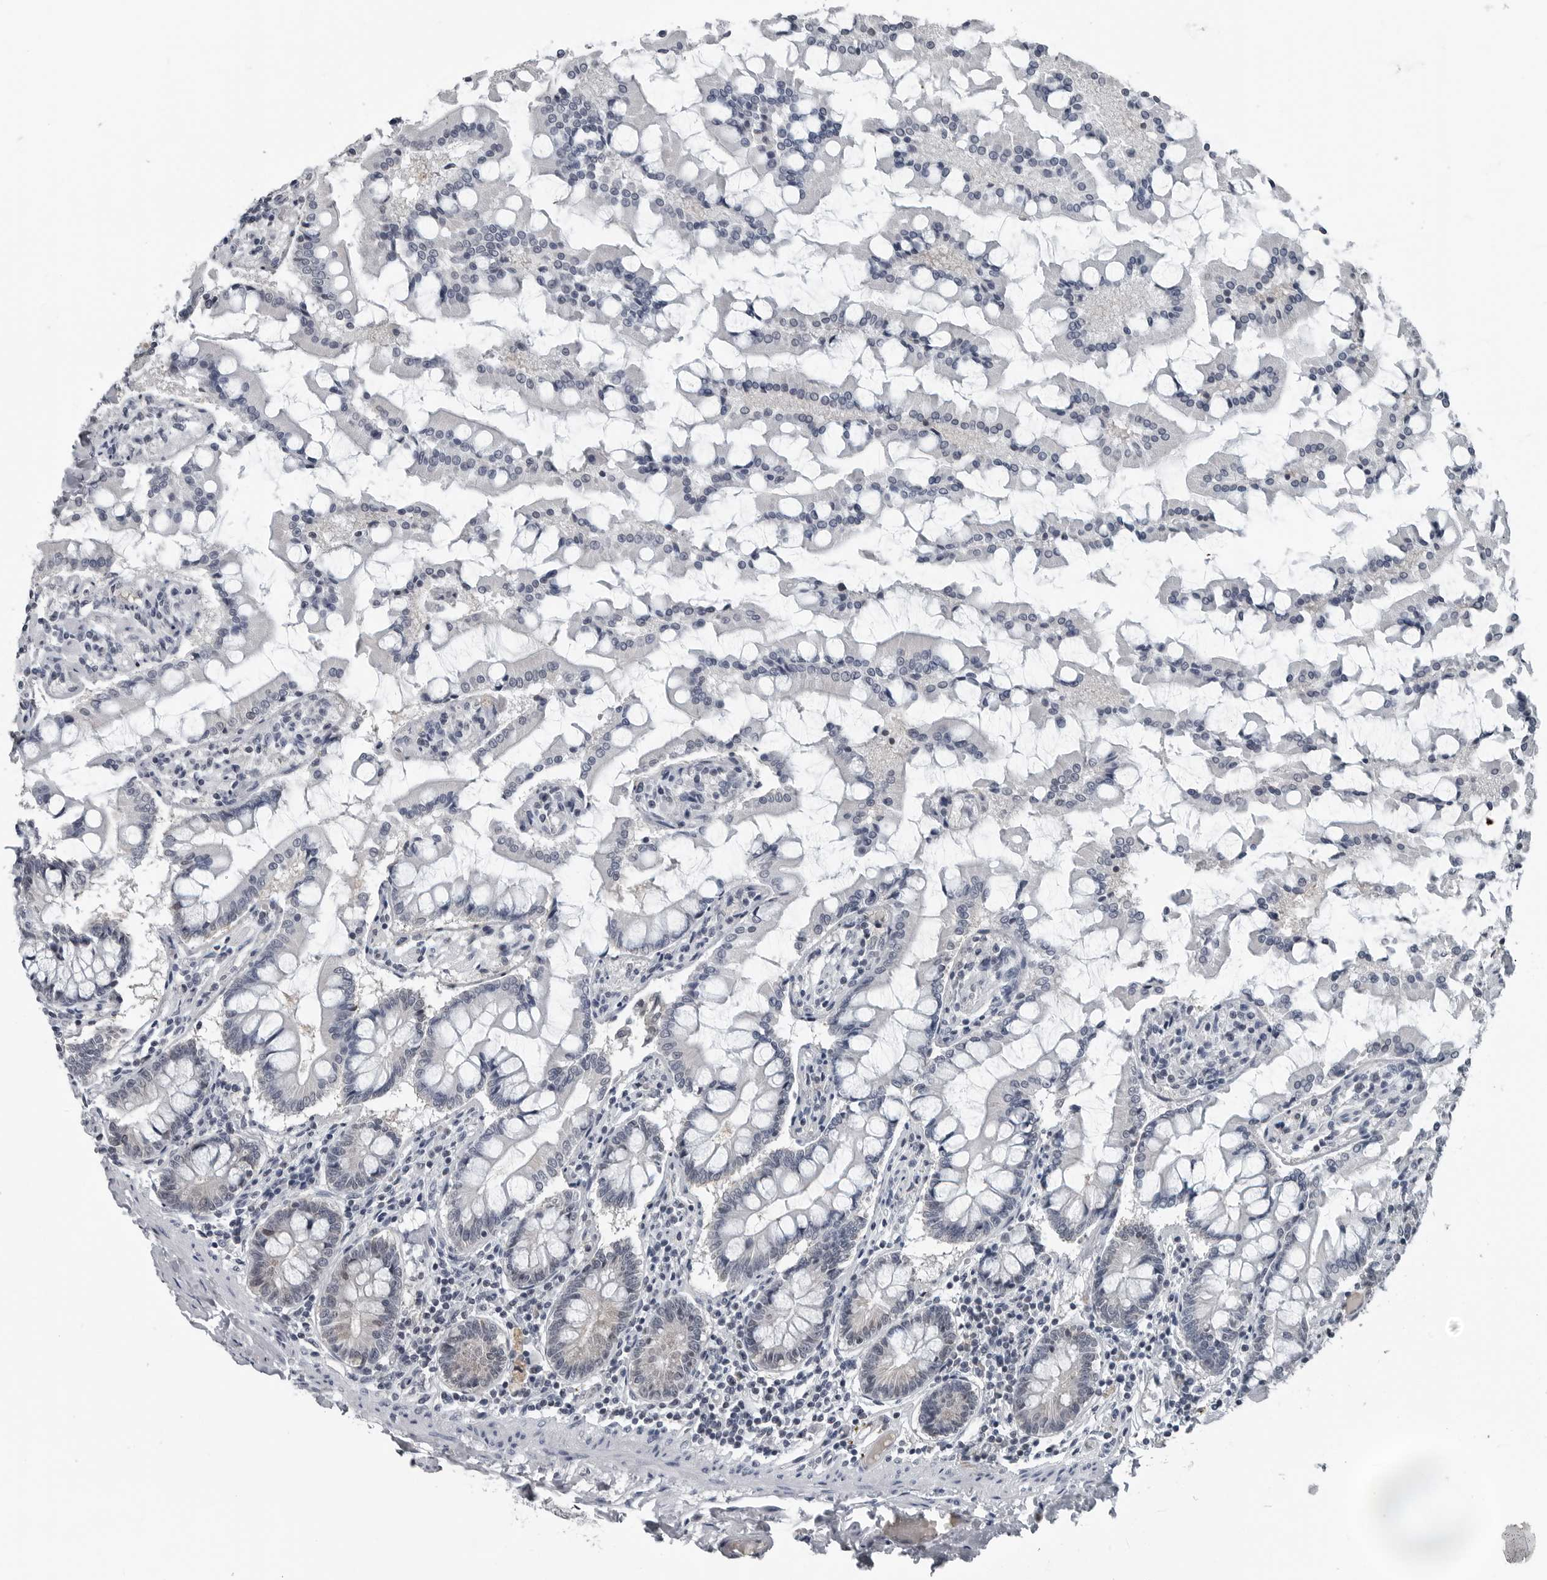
{"staining": {"intensity": "negative", "quantity": "none", "location": "none"}, "tissue": "small intestine", "cell_type": "Glandular cells", "image_type": "normal", "snomed": [{"axis": "morphology", "description": "Normal tissue, NOS"}, {"axis": "topography", "description": "Small intestine"}], "caption": "Immunohistochemistry of normal small intestine demonstrates no staining in glandular cells. (Stains: DAB IHC with hematoxylin counter stain, Microscopy: brightfield microscopy at high magnification).", "gene": "SPINK1", "patient": {"sex": "male", "age": 41}}